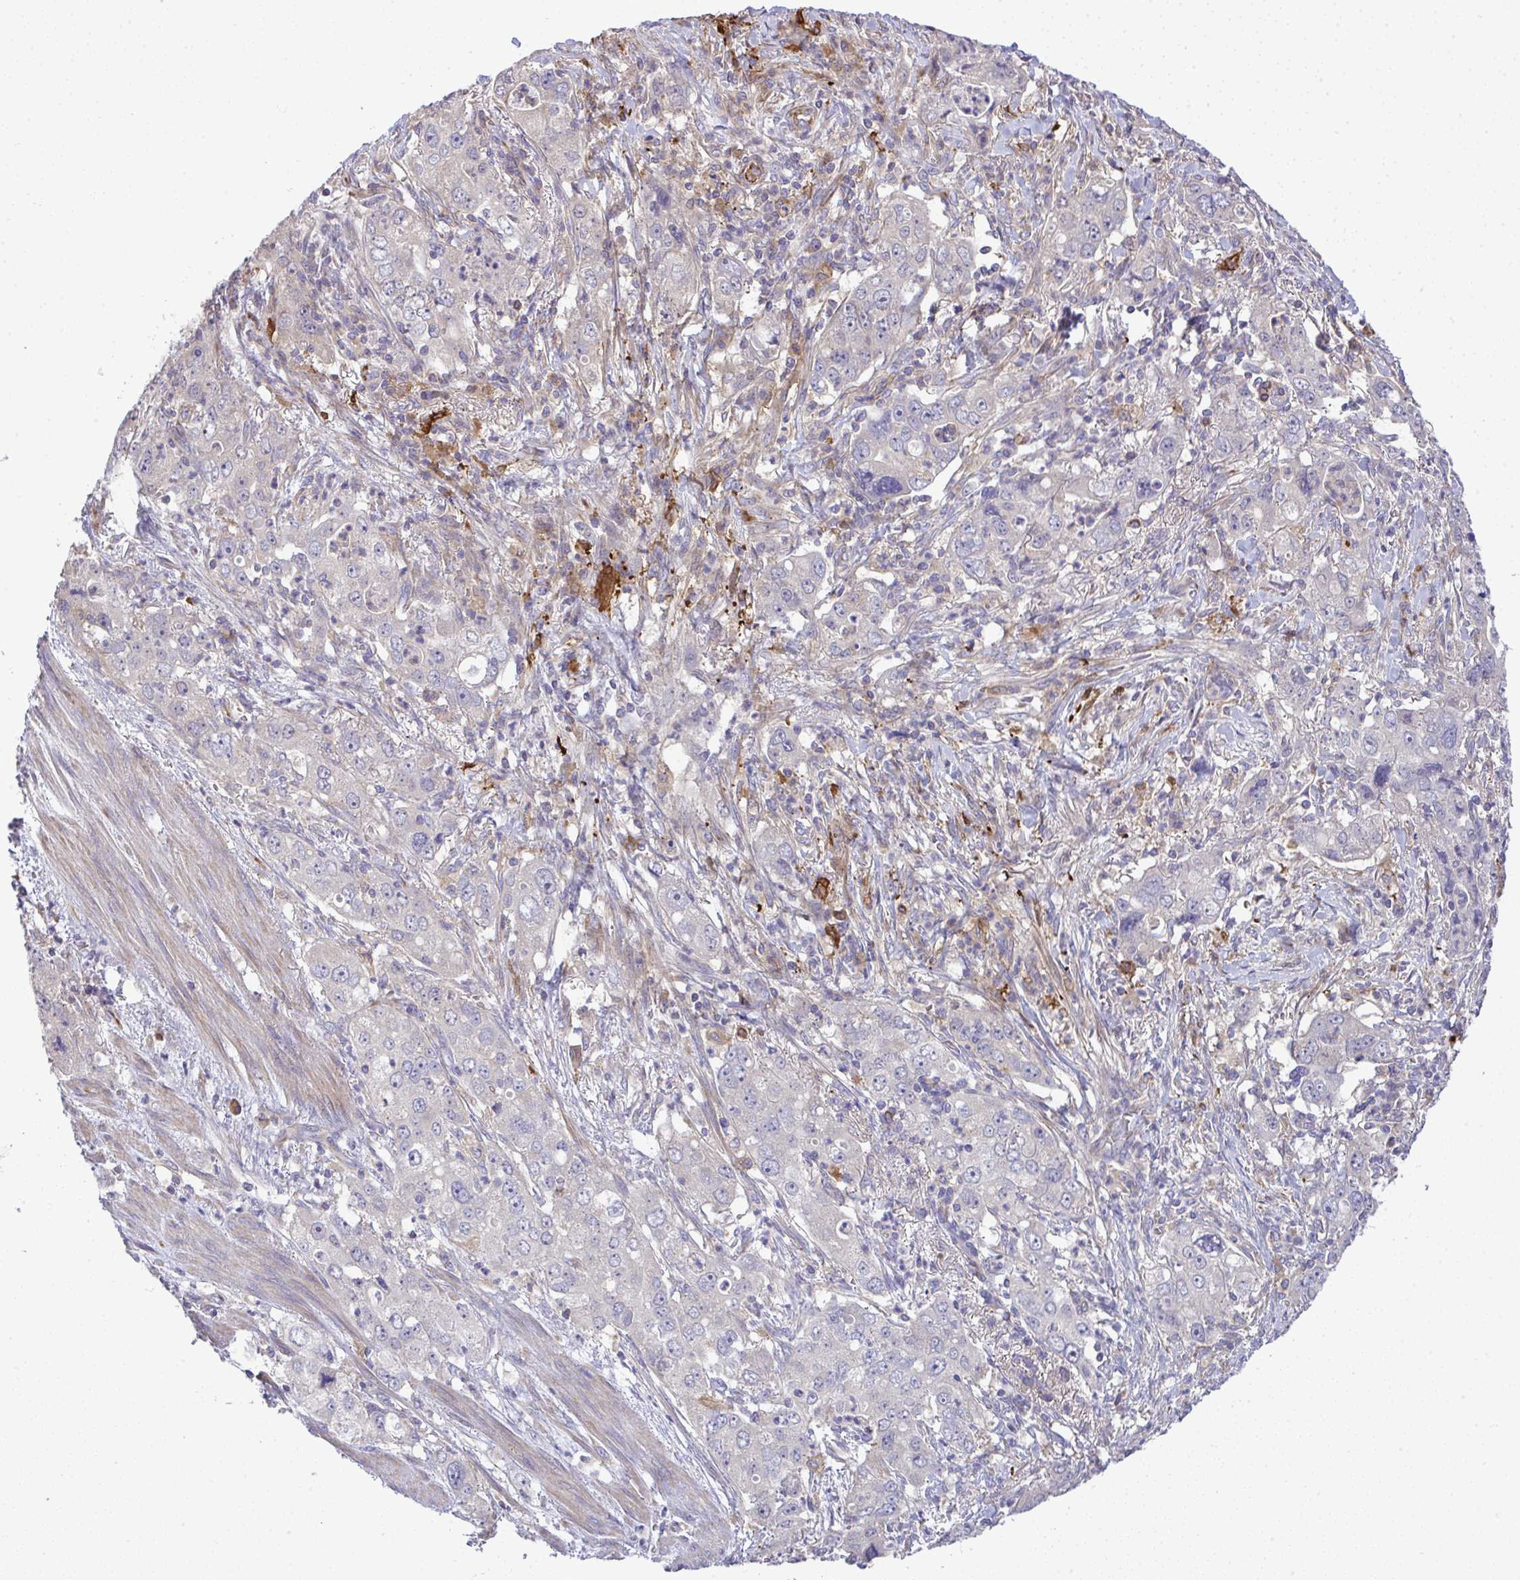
{"staining": {"intensity": "negative", "quantity": "none", "location": "none"}, "tissue": "stomach cancer", "cell_type": "Tumor cells", "image_type": "cancer", "snomed": [{"axis": "morphology", "description": "Adenocarcinoma, NOS"}, {"axis": "topography", "description": "Stomach, upper"}], "caption": "The micrograph demonstrates no staining of tumor cells in stomach cancer.", "gene": "GRID2", "patient": {"sex": "male", "age": 75}}